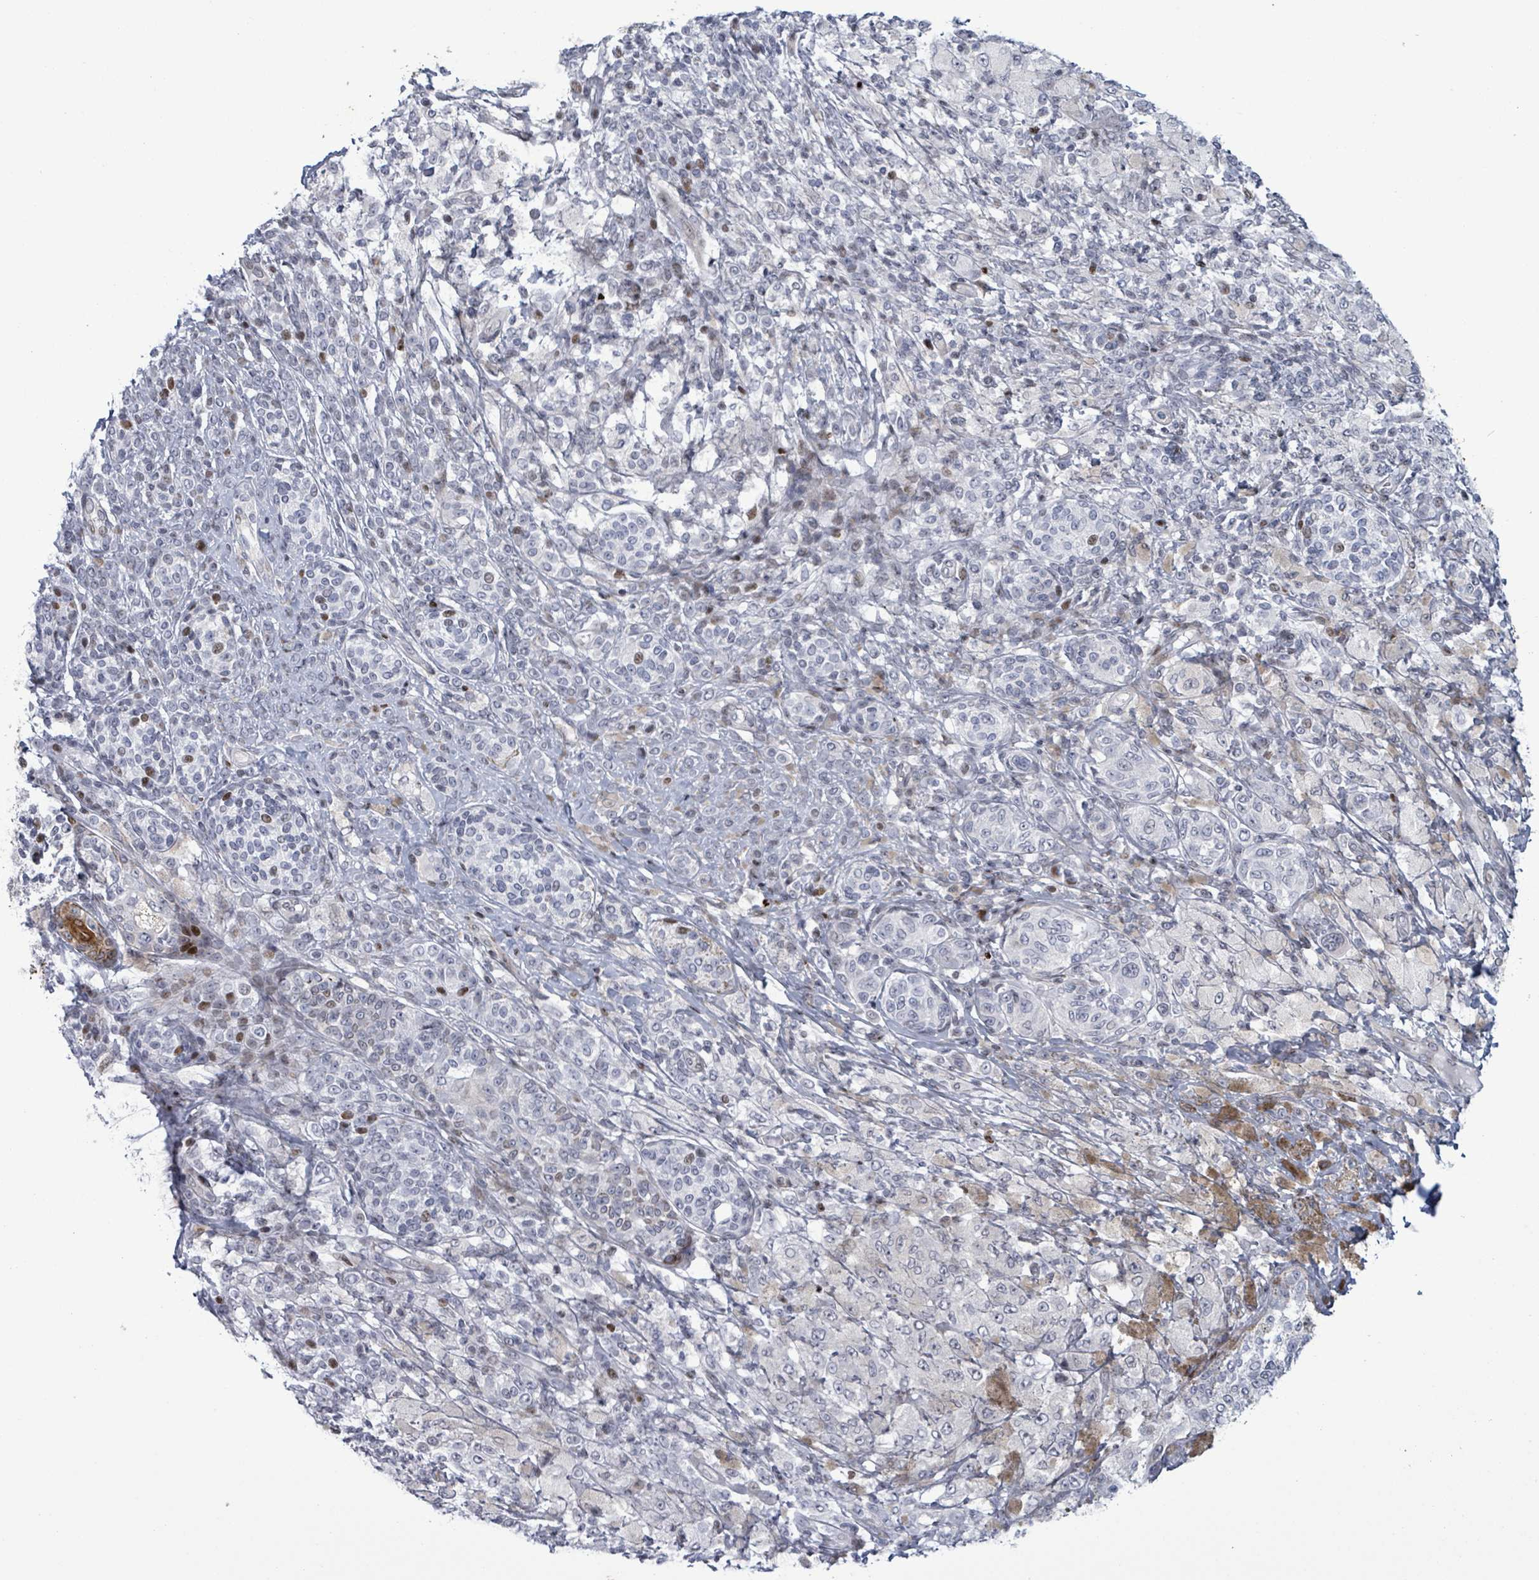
{"staining": {"intensity": "negative", "quantity": "none", "location": "none"}, "tissue": "melanoma", "cell_type": "Tumor cells", "image_type": "cancer", "snomed": [{"axis": "morphology", "description": "Malignant melanoma, NOS"}, {"axis": "topography", "description": "Skin"}], "caption": "Malignant melanoma was stained to show a protein in brown. There is no significant expression in tumor cells. (Immunohistochemistry, brightfield microscopy, high magnification).", "gene": "FNDC4", "patient": {"sex": "male", "age": 42}}